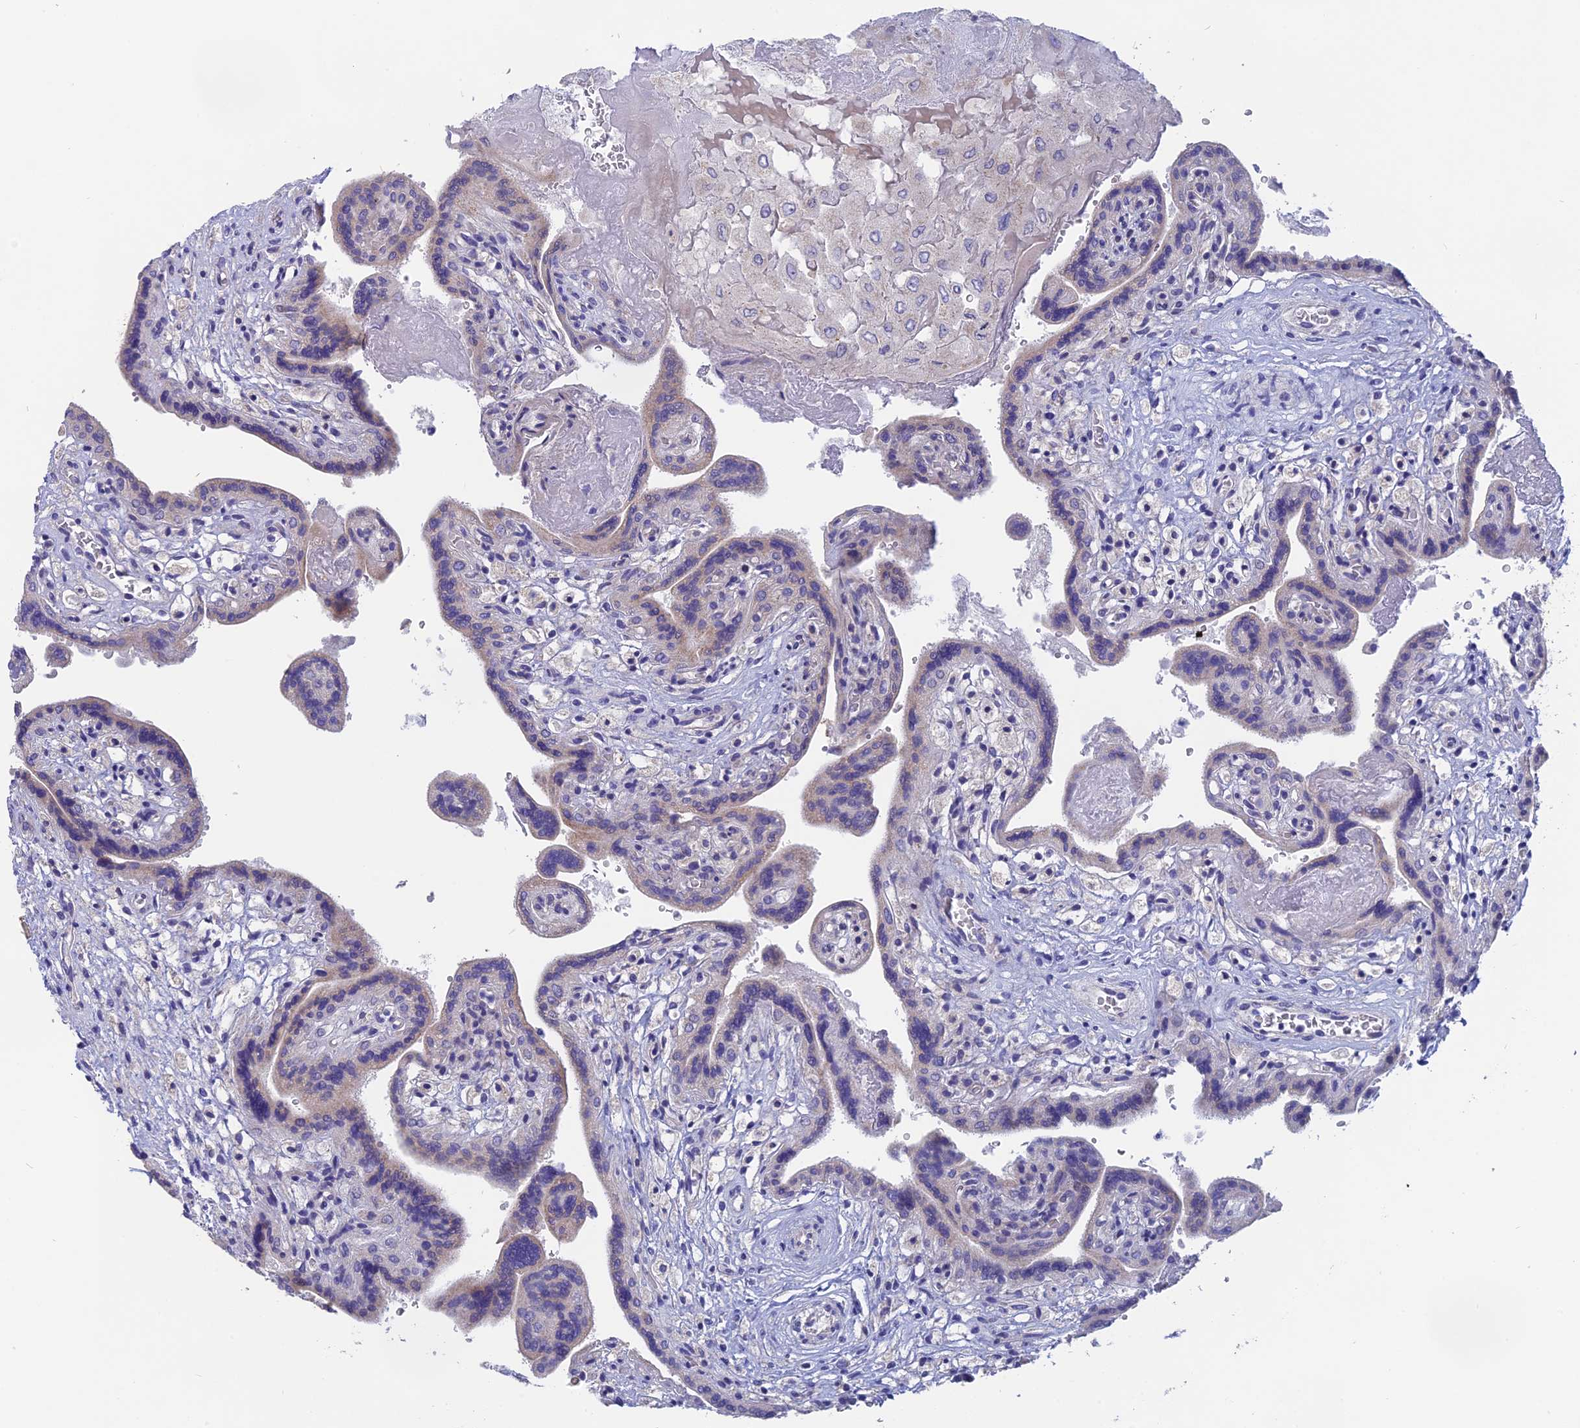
{"staining": {"intensity": "weak", "quantity": "<25%", "location": "cytoplasmic/membranous"}, "tissue": "placenta", "cell_type": "Trophoblastic cells", "image_type": "normal", "snomed": [{"axis": "morphology", "description": "Normal tissue, NOS"}, {"axis": "topography", "description": "Placenta"}], "caption": "The micrograph demonstrates no staining of trophoblastic cells in unremarkable placenta.", "gene": "TENT4B", "patient": {"sex": "female", "age": 37}}